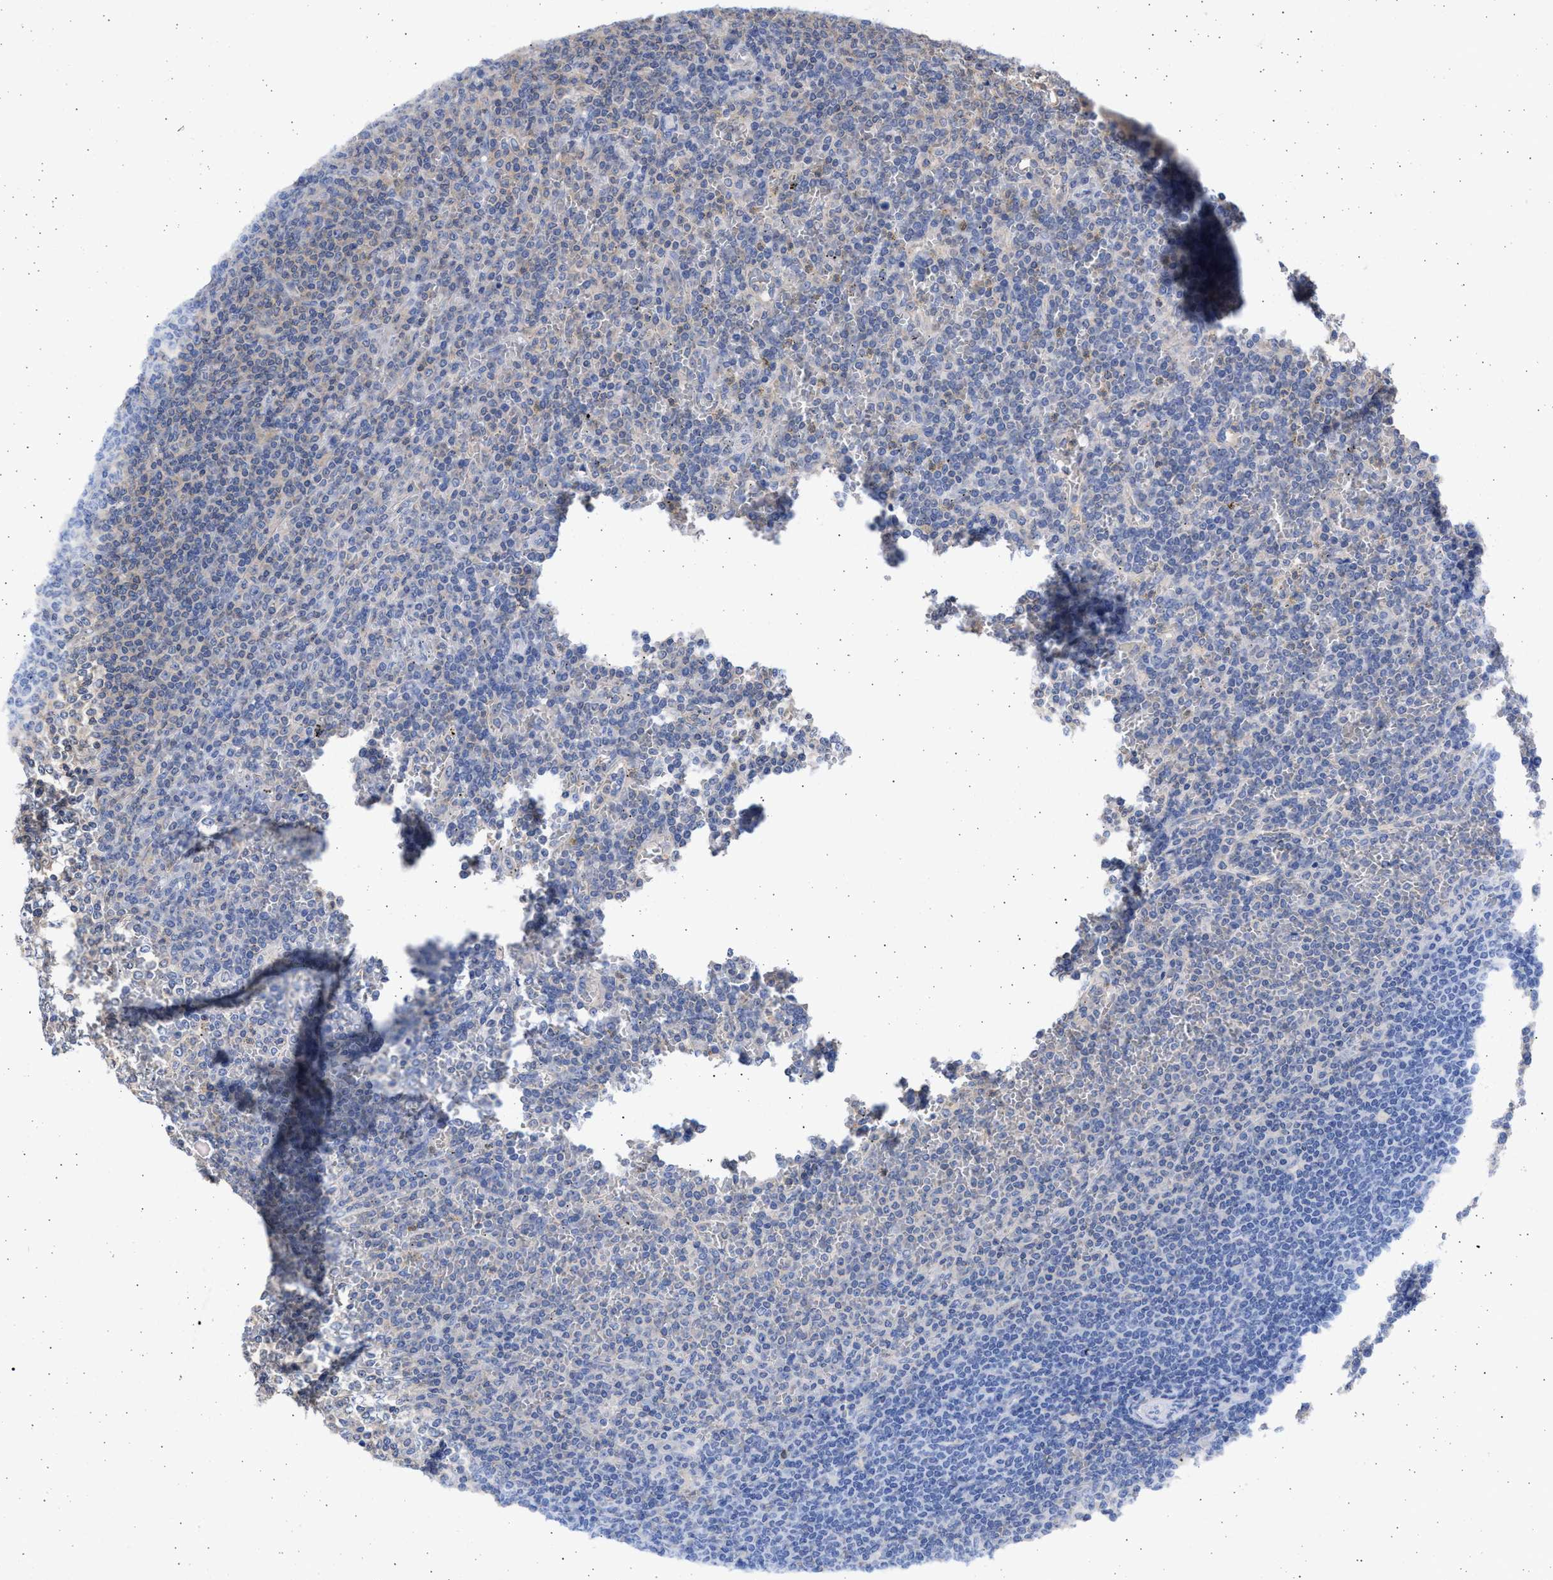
{"staining": {"intensity": "negative", "quantity": "none", "location": "none"}, "tissue": "lymphoma", "cell_type": "Tumor cells", "image_type": "cancer", "snomed": [{"axis": "morphology", "description": "Malignant lymphoma, non-Hodgkin's type, Low grade"}, {"axis": "topography", "description": "Spleen"}], "caption": "A high-resolution photomicrograph shows immunohistochemistry (IHC) staining of low-grade malignant lymphoma, non-Hodgkin's type, which reveals no significant positivity in tumor cells.", "gene": "ALDOC", "patient": {"sex": "female", "age": 19}}